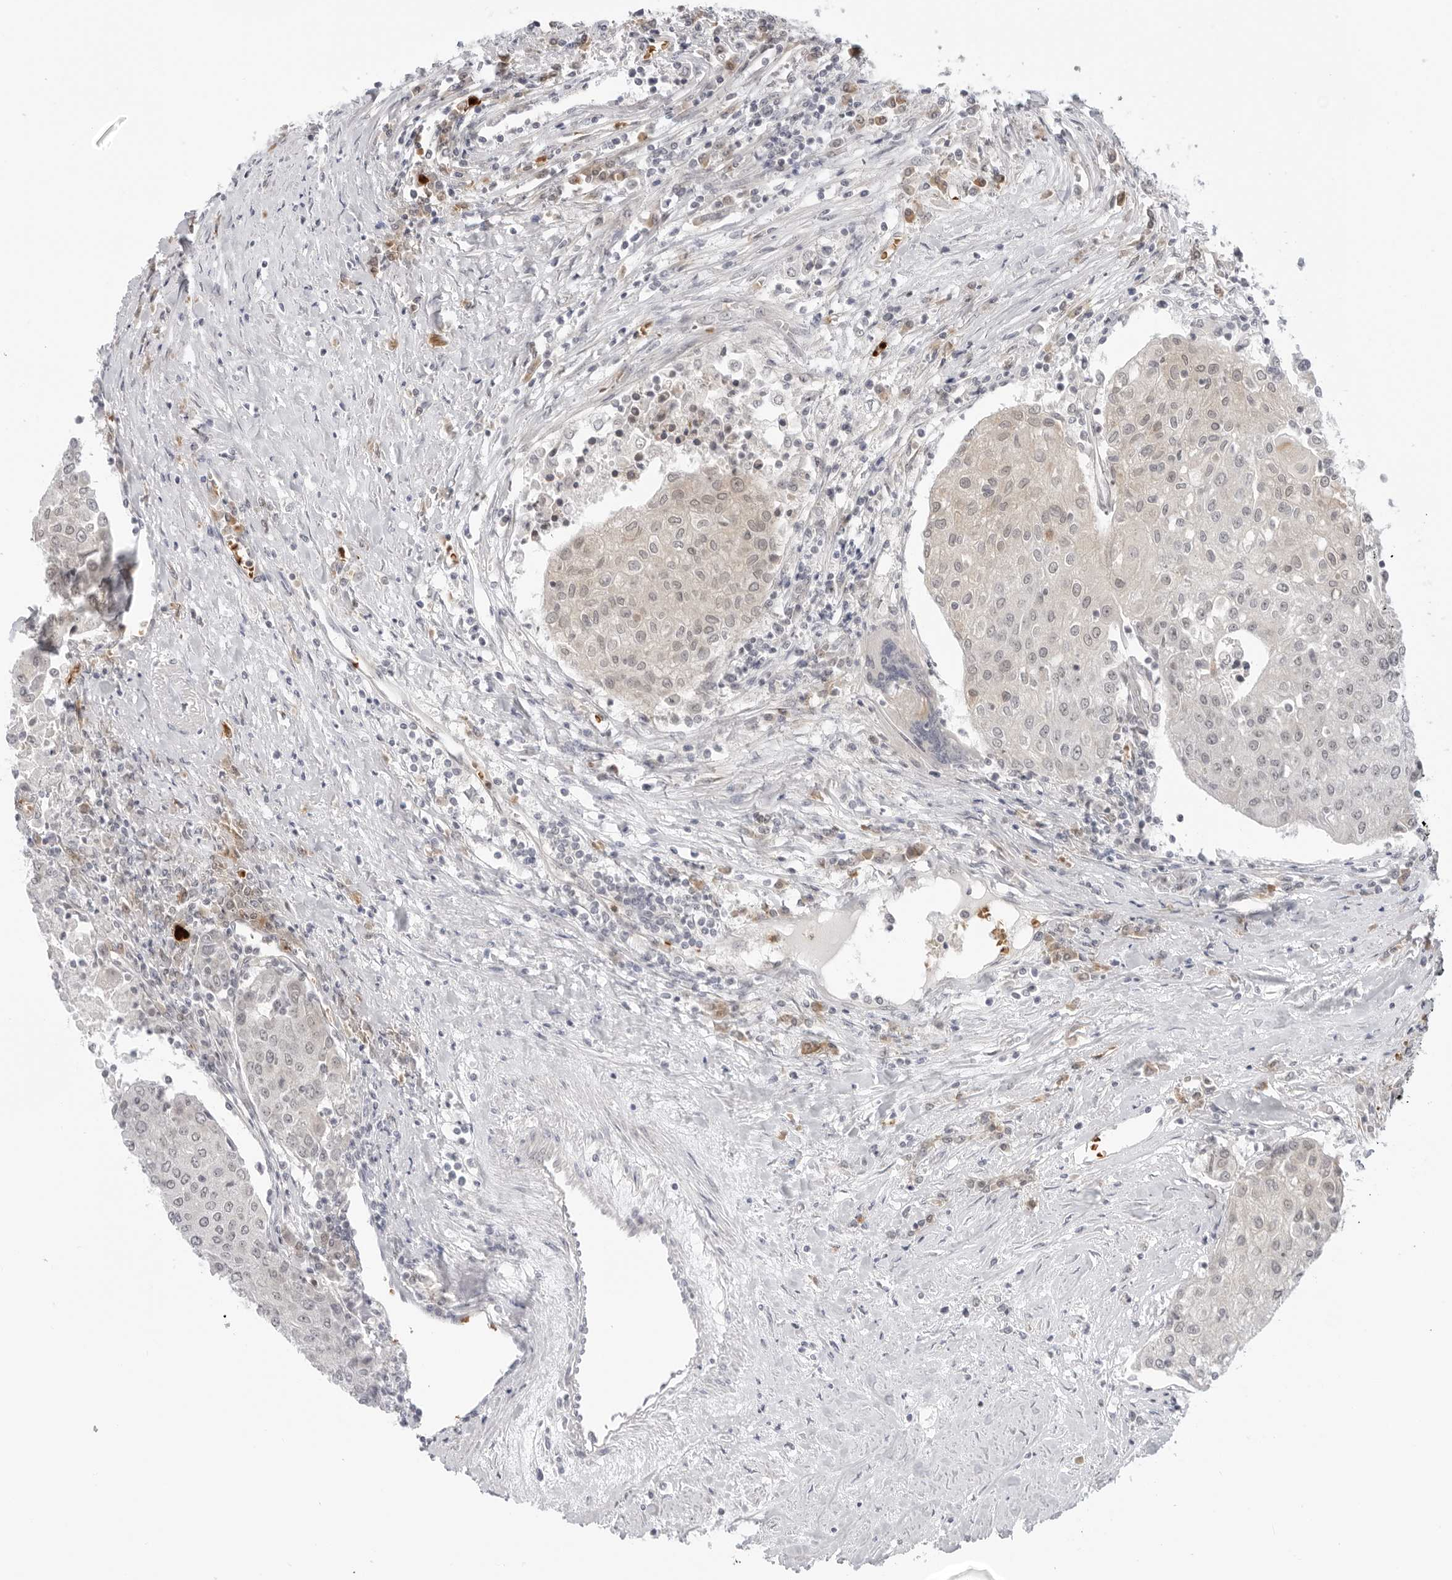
{"staining": {"intensity": "weak", "quantity": "<25%", "location": "nuclear"}, "tissue": "urothelial cancer", "cell_type": "Tumor cells", "image_type": "cancer", "snomed": [{"axis": "morphology", "description": "Urothelial carcinoma, High grade"}, {"axis": "topography", "description": "Urinary bladder"}], "caption": "Urothelial cancer stained for a protein using immunohistochemistry (IHC) exhibits no positivity tumor cells.", "gene": "SUGCT", "patient": {"sex": "female", "age": 85}}